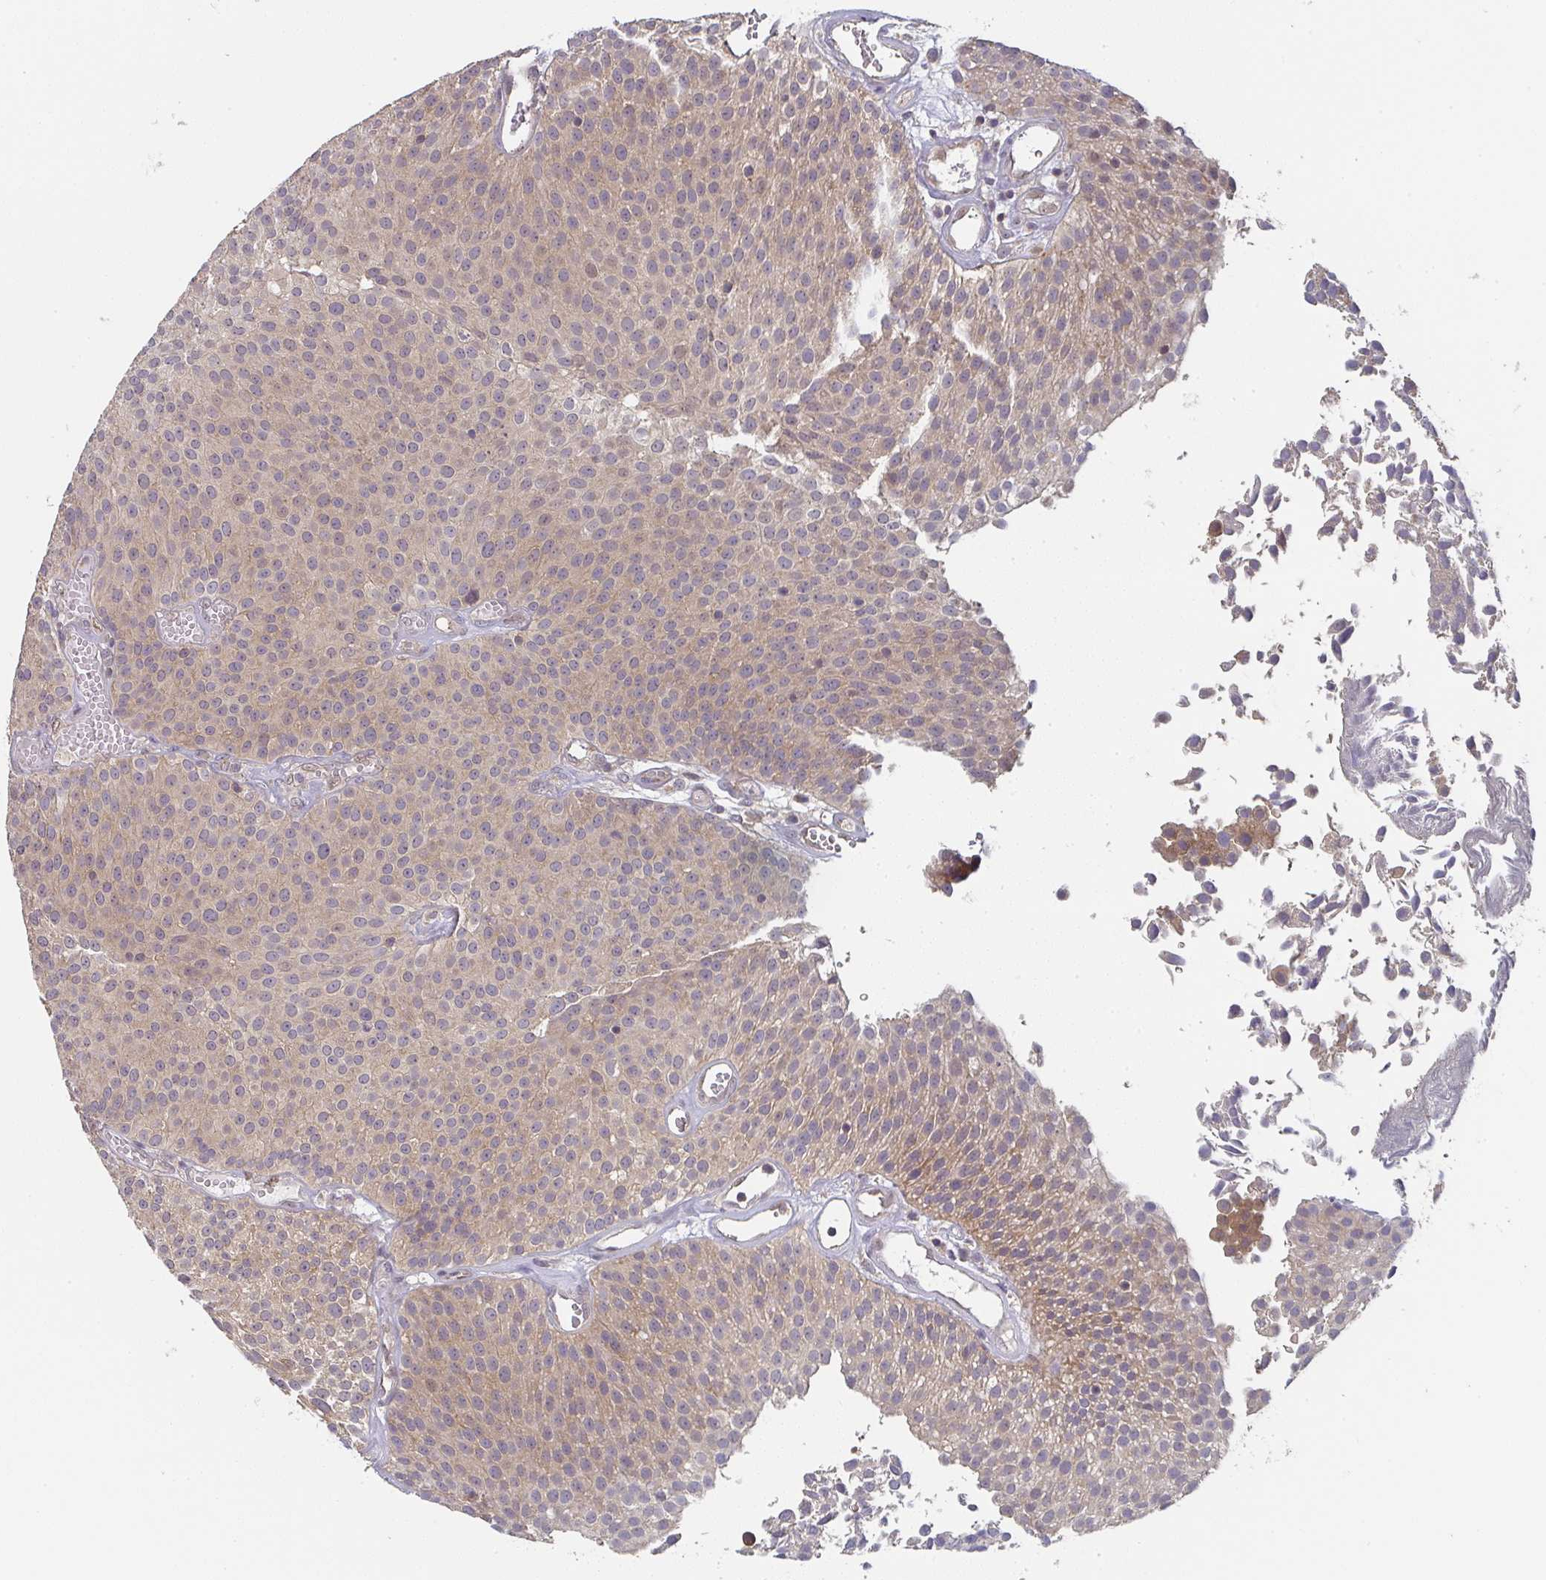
{"staining": {"intensity": "weak", "quantity": ">75%", "location": "cytoplasmic/membranous"}, "tissue": "urothelial cancer", "cell_type": "Tumor cells", "image_type": "cancer", "snomed": [{"axis": "morphology", "description": "Urothelial carcinoma, Low grade"}, {"axis": "topography", "description": "Urinary bladder"}], "caption": "High-power microscopy captured an IHC photomicrograph of urothelial cancer, revealing weak cytoplasmic/membranous expression in about >75% of tumor cells.", "gene": "RANGRF", "patient": {"sex": "female", "age": 79}}